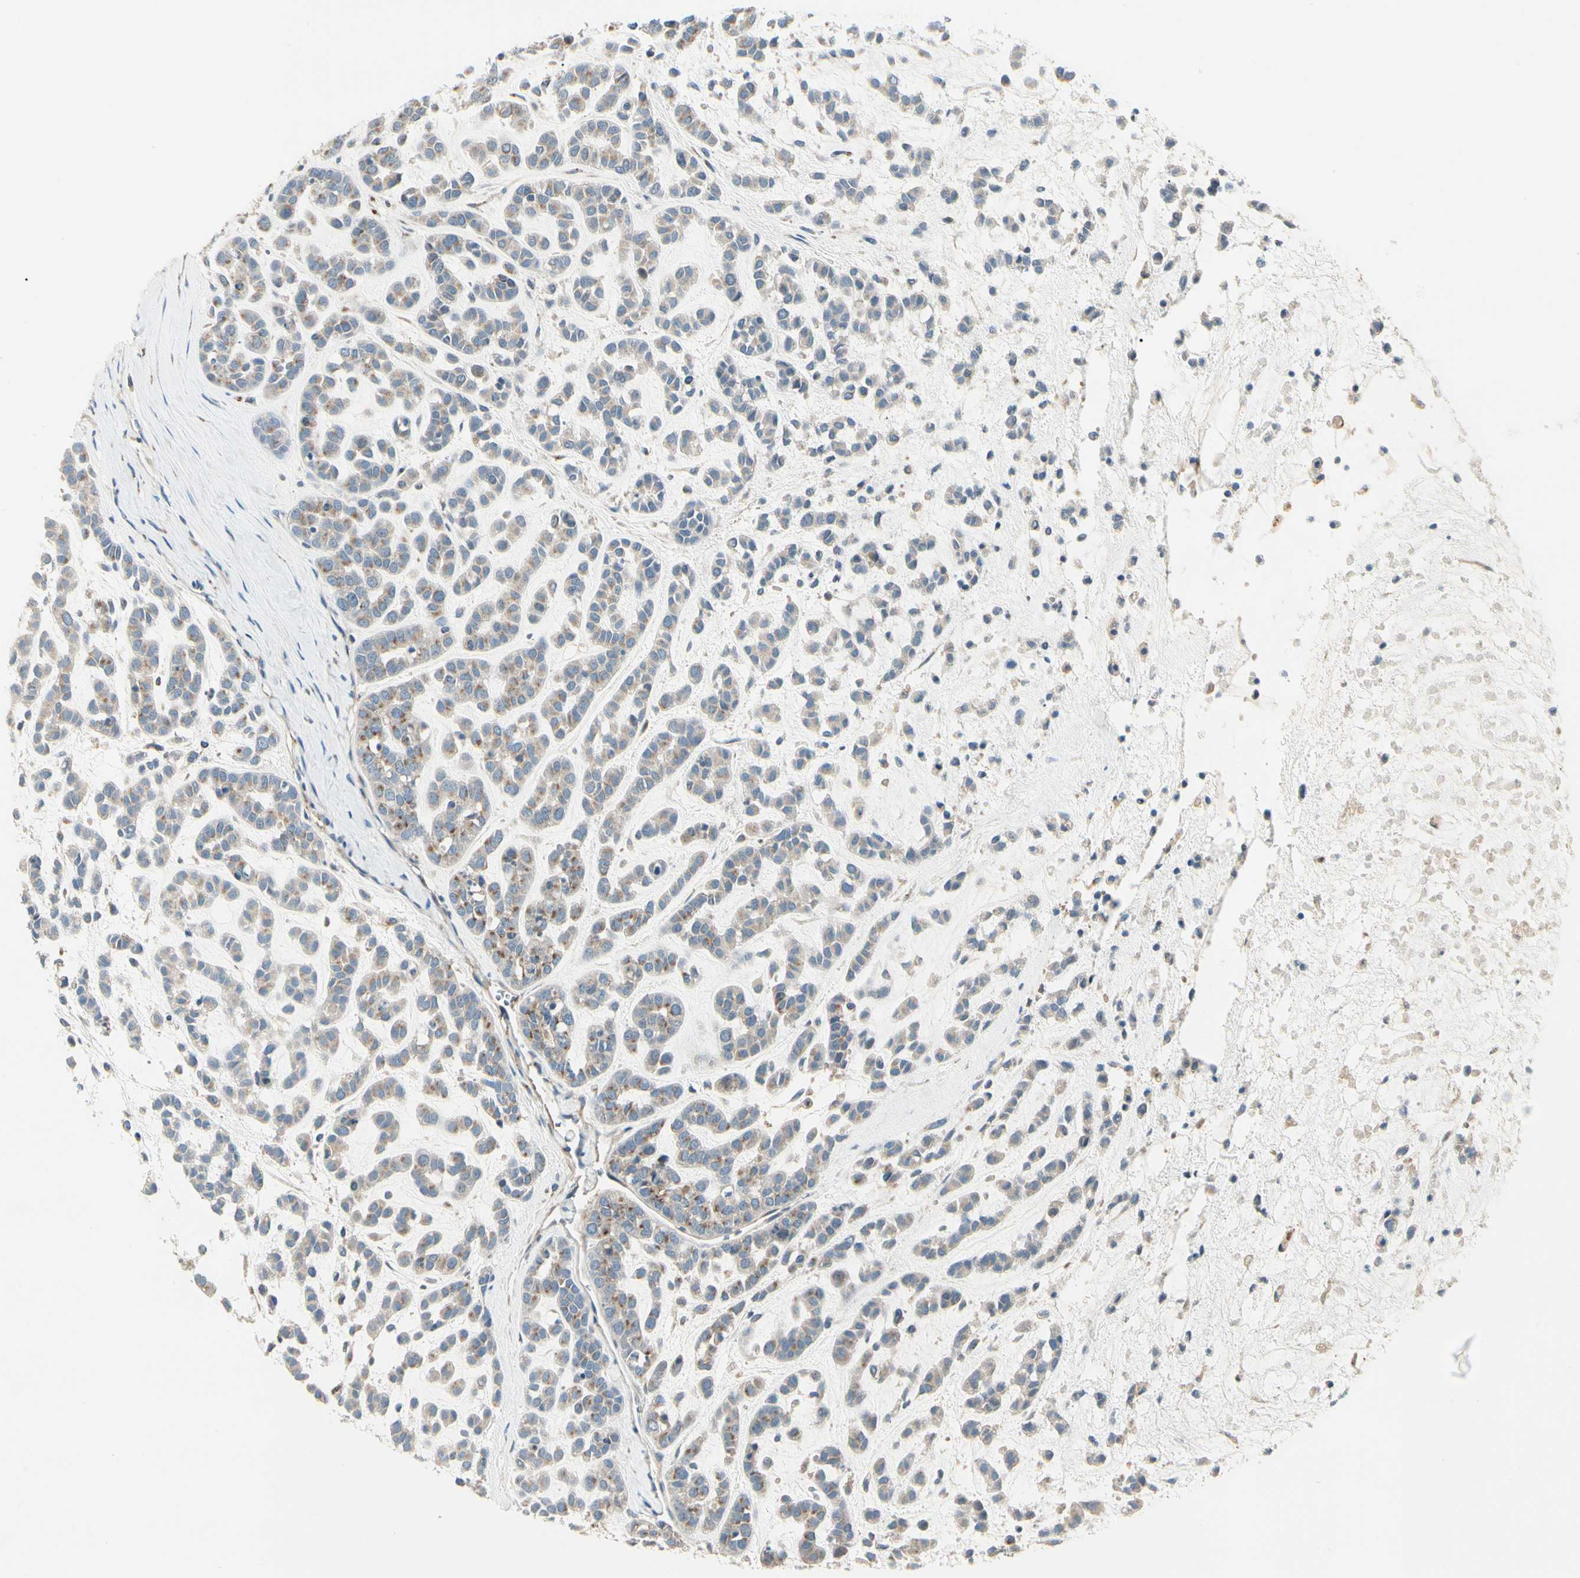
{"staining": {"intensity": "moderate", "quantity": ">75%", "location": "cytoplasmic/membranous"}, "tissue": "head and neck cancer", "cell_type": "Tumor cells", "image_type": "cancer", "snomed": [{"axis": "morphology", "description": "Adenocarcinoma, NOS"}, {"axis": "morphology", "description": "Adenoma, NOS"}, {"axis": "topography", "description": "Head-Neck"}], "caption": "DAB (3,3'-diaminobenzidine) immunohistochemical staining of human head and neck cancer shows moderate cytoplasmic/membranous protein staining in about >75% of tumor cells.", "gene": "ABCA3", "patient": {"sex": "female", "age": 55}}